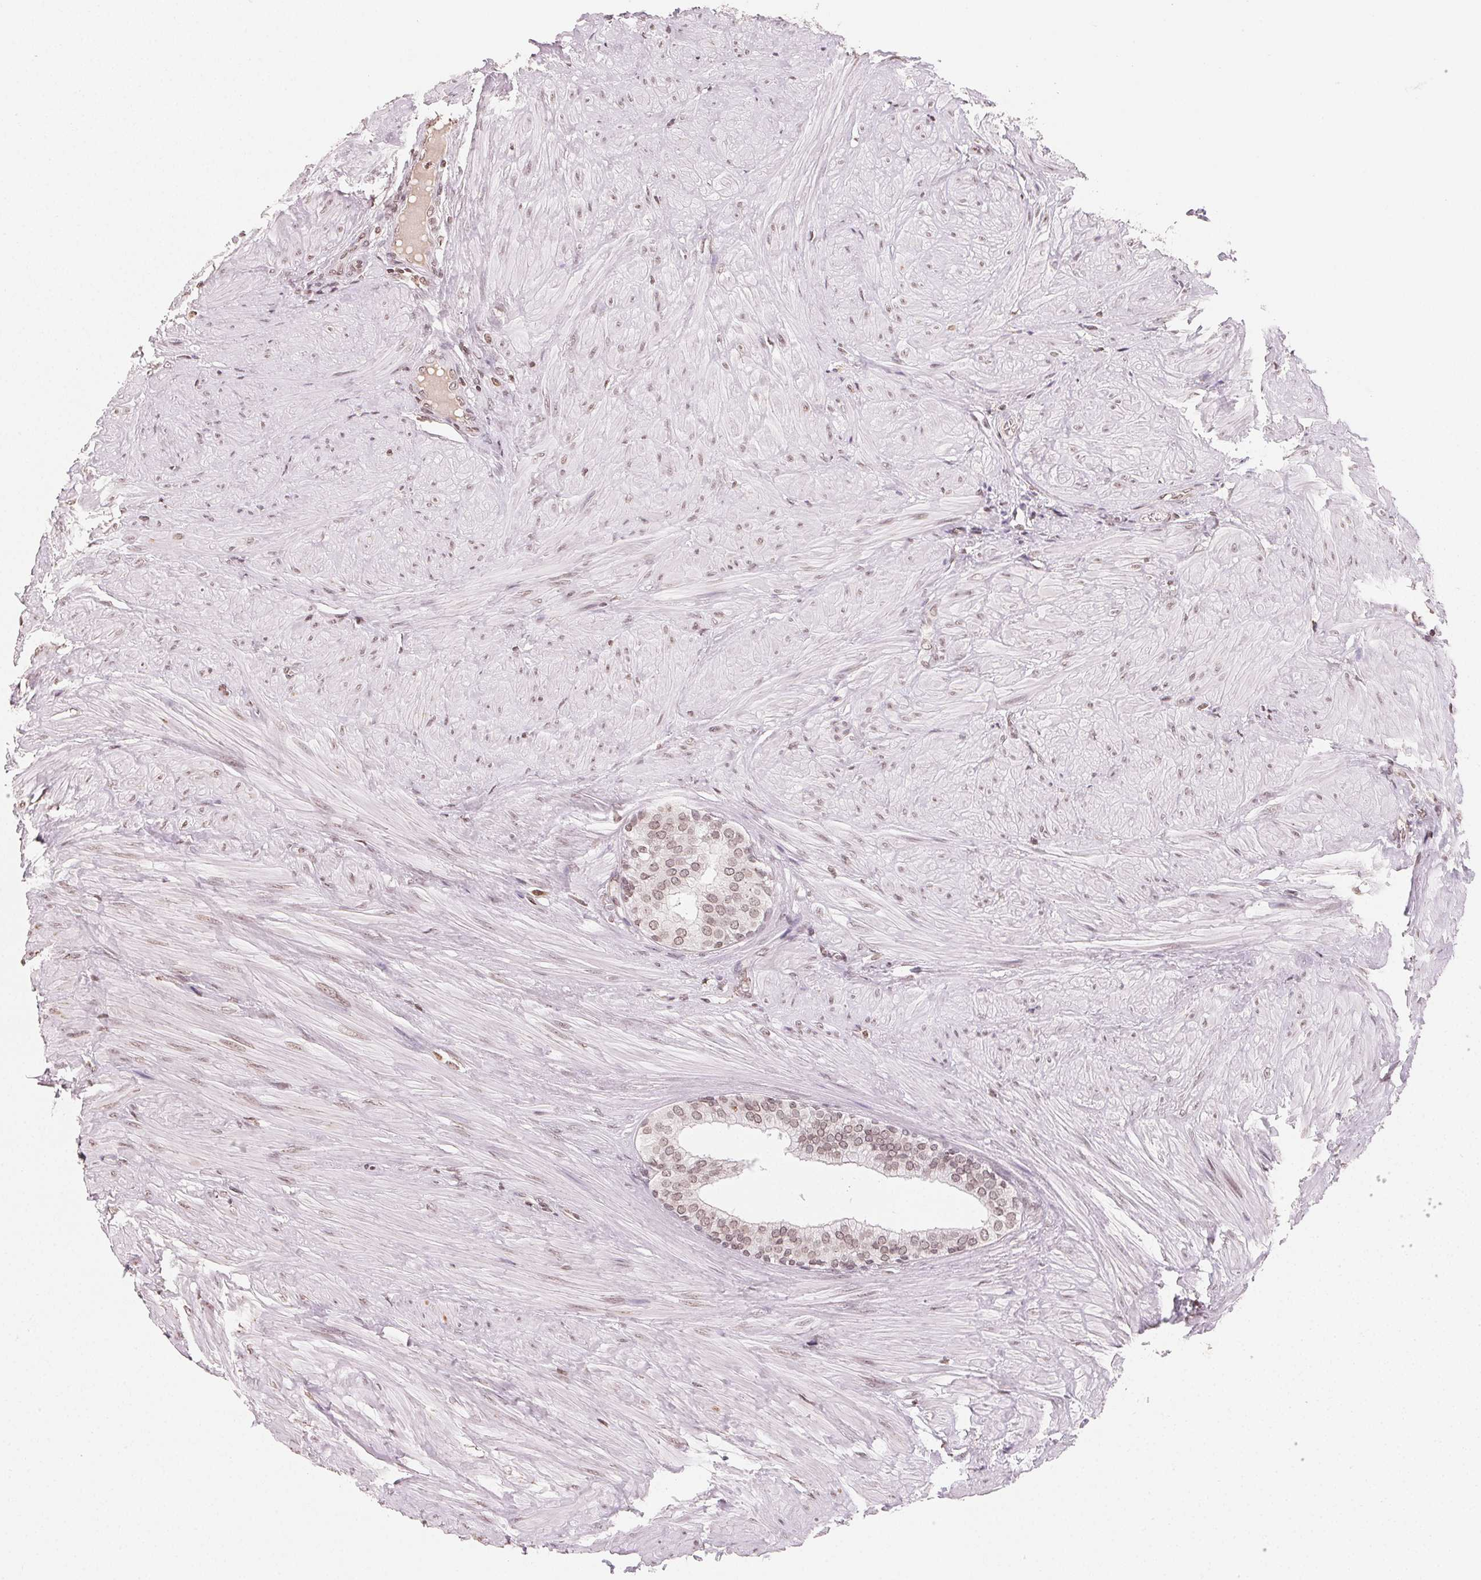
{"staining": {"intensity": "weak", "quantity": ">75%", "location": "nuclear"}, "tissue": "prostate", "cell_type": "Glandular cells", "image_type": "normal", "snomed": [{"axis": "morphology", "description": "Normal tissue, NOS"}, {"axis": "topography", "description": "Prostate"}, {"axis": "topography", "description": "Peripheral nerve tissue"}], "caption": "Protein expression by IHC displays weak nuclear expression in about >75% of glandular cells in unremarkable prostate. The staining was performed using DAB, with brown indicating positive protein expression. Nuclei are stained blue with hematoxylin.", "gene": "TBP", "patient": {"sex": "male", "age": 55}}